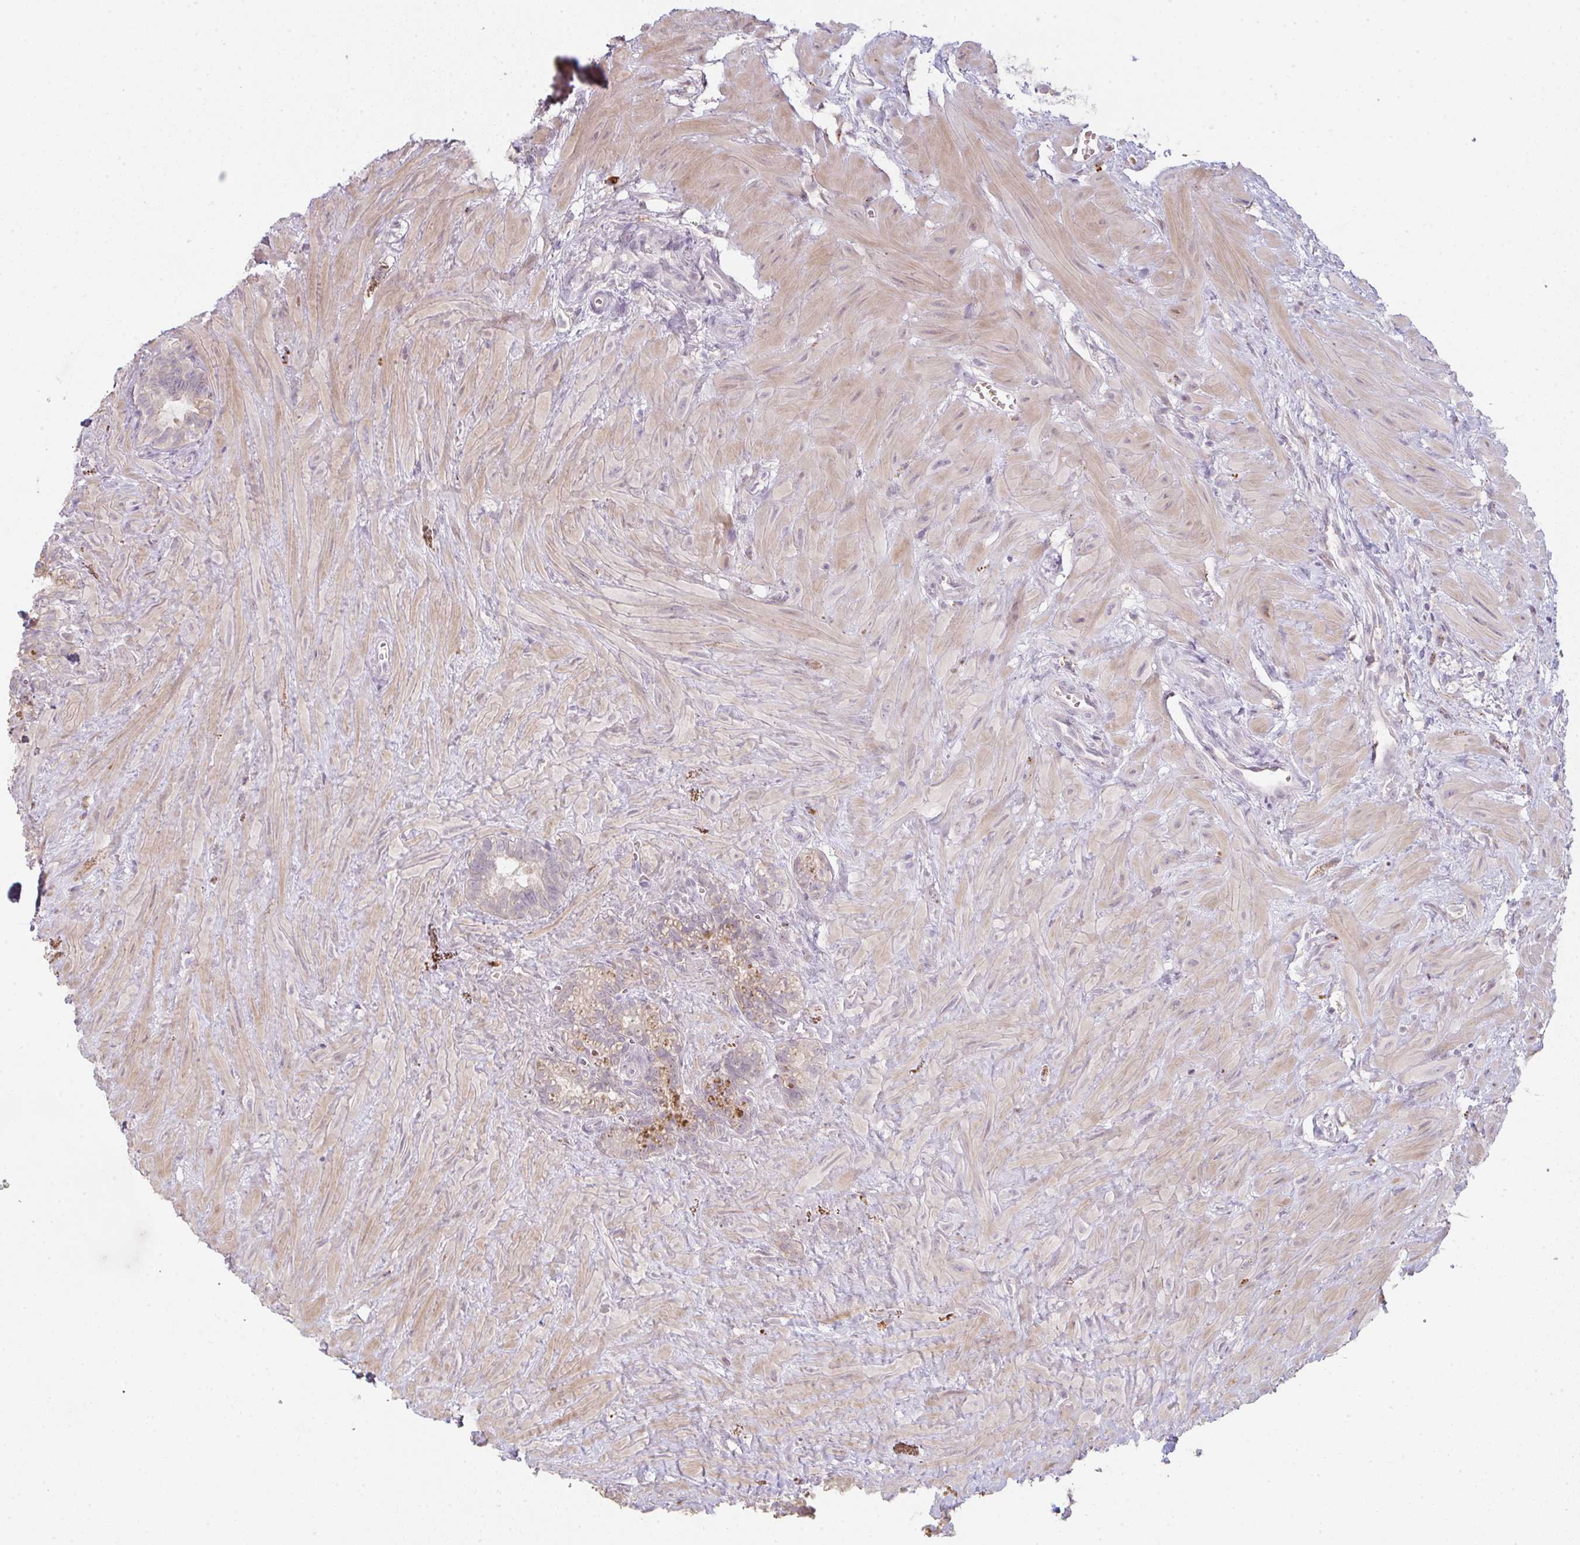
{"staining": {"intensity": "weak", "quantity": "<25%", "location": "cytoplasmic/membranous"}, "tissue": "seminal vesicle", "cell_type": "Glandular cells", "image_type": "normal", "snomed": [{"axis": "morphology", "description": "Normal tissue, NOS"}, {"axis": "topography", "description": "Seminal veicle"}], "caption": "A high-resolution micrograph shows IHC staining of benign seminal vesicle, which demonstrates no significant positivity in glandular cells.", "gene": "TMEM237", "patient": {"sex": "male", "age": 76}}